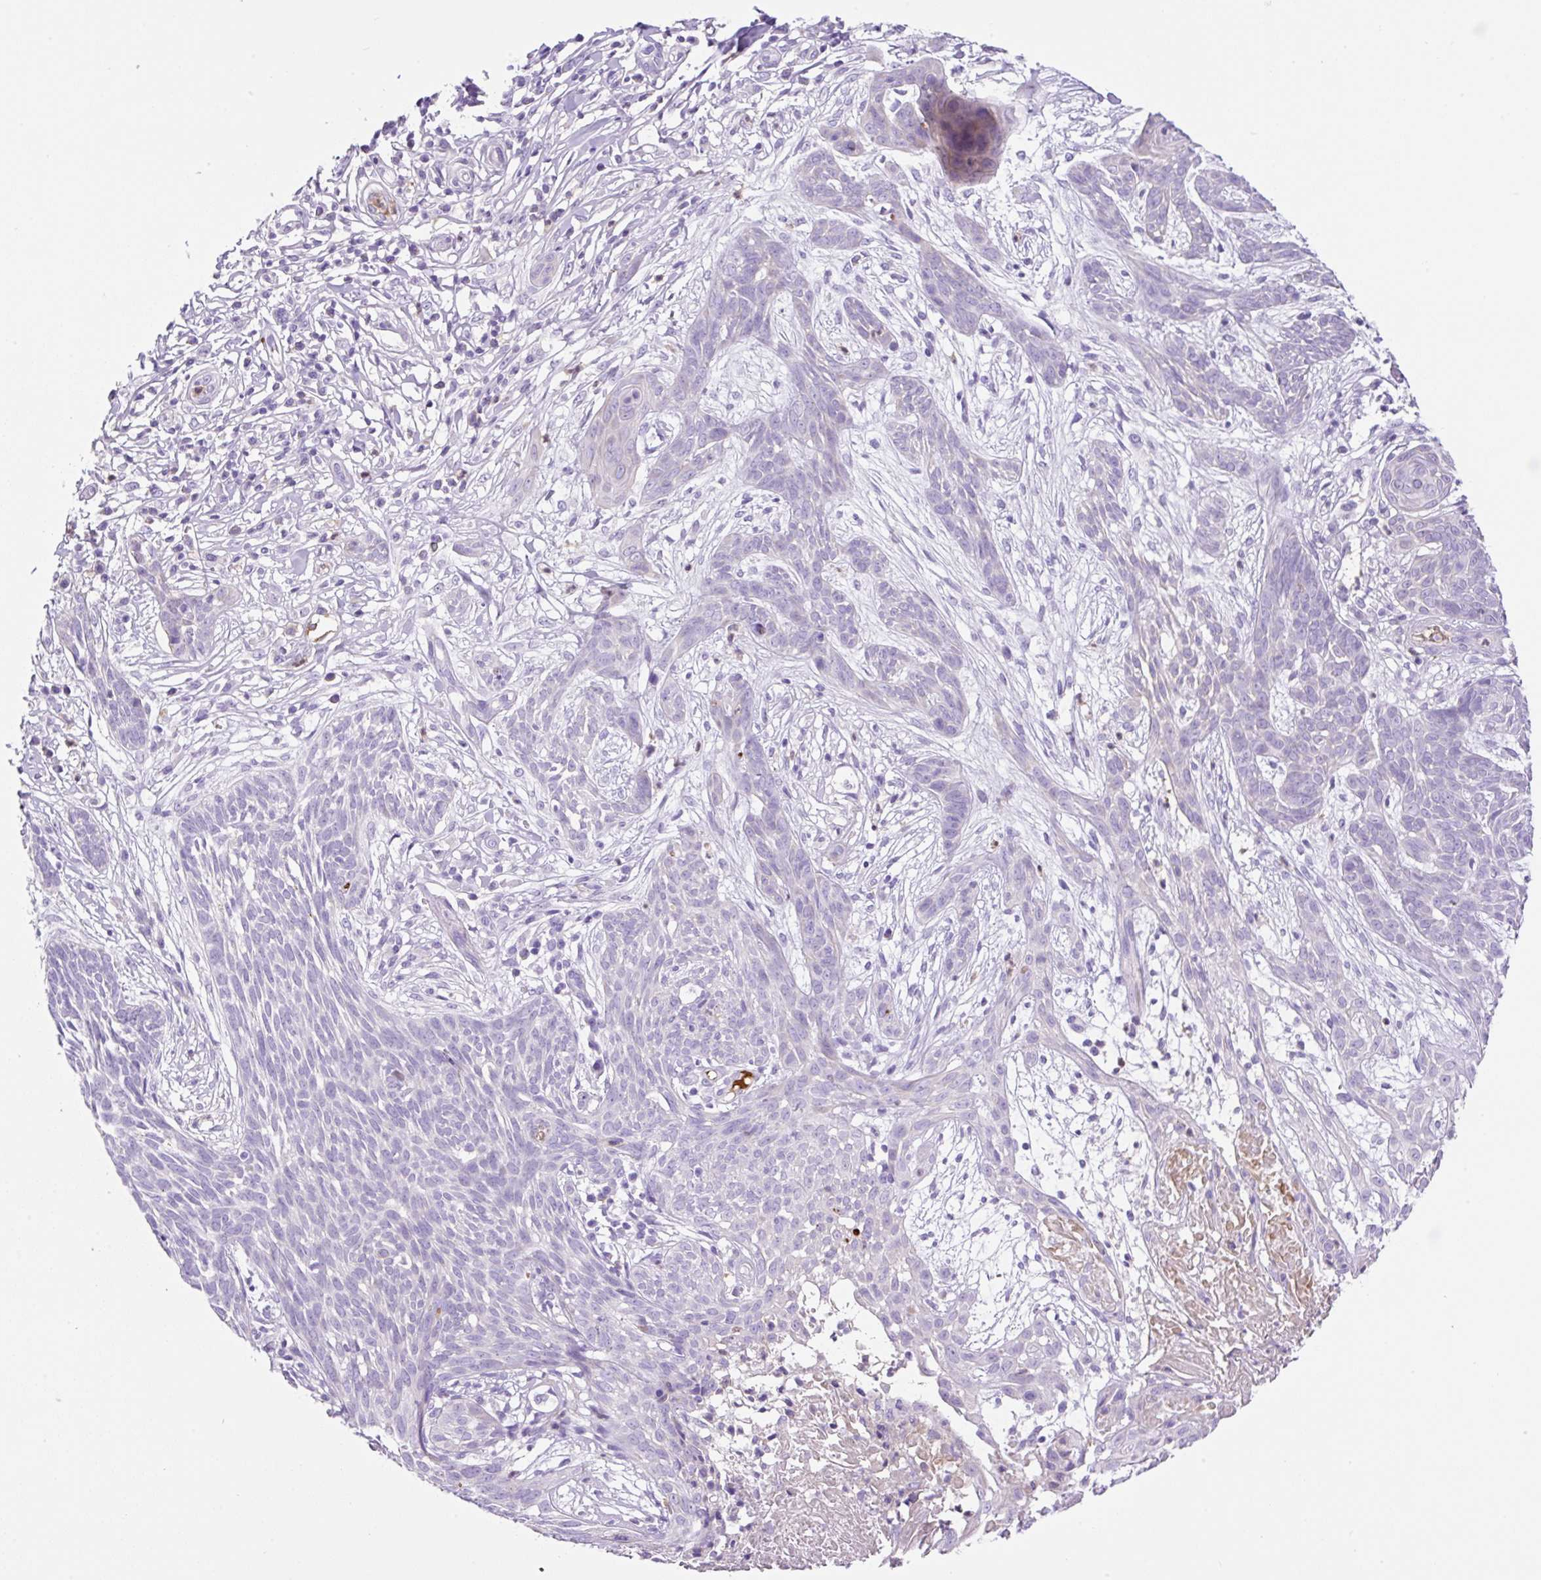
{"staining": {"intensity": "negative", "quantity": "none", "location": "none"}, "tissue": "skin cancer", "cell_type": "Tumor cells", "image_type": "cancer", "snomed": [{"axis": "morphology", "description": "Basal cell carcinoma"}, {"axis": "topography", "description": "Skin"}, {"axis": "topography", "description": "Skin, foot"}], "caption": "High magnification brightfield microscopy of skin cancer (basal cell carcinoma) stained with DAB (brown) and counterstained with hematoxylin (blue): tumor cells show no significant staining.", "gene": "TDRD15", "patient": {"sex": "female", "age": 86}}